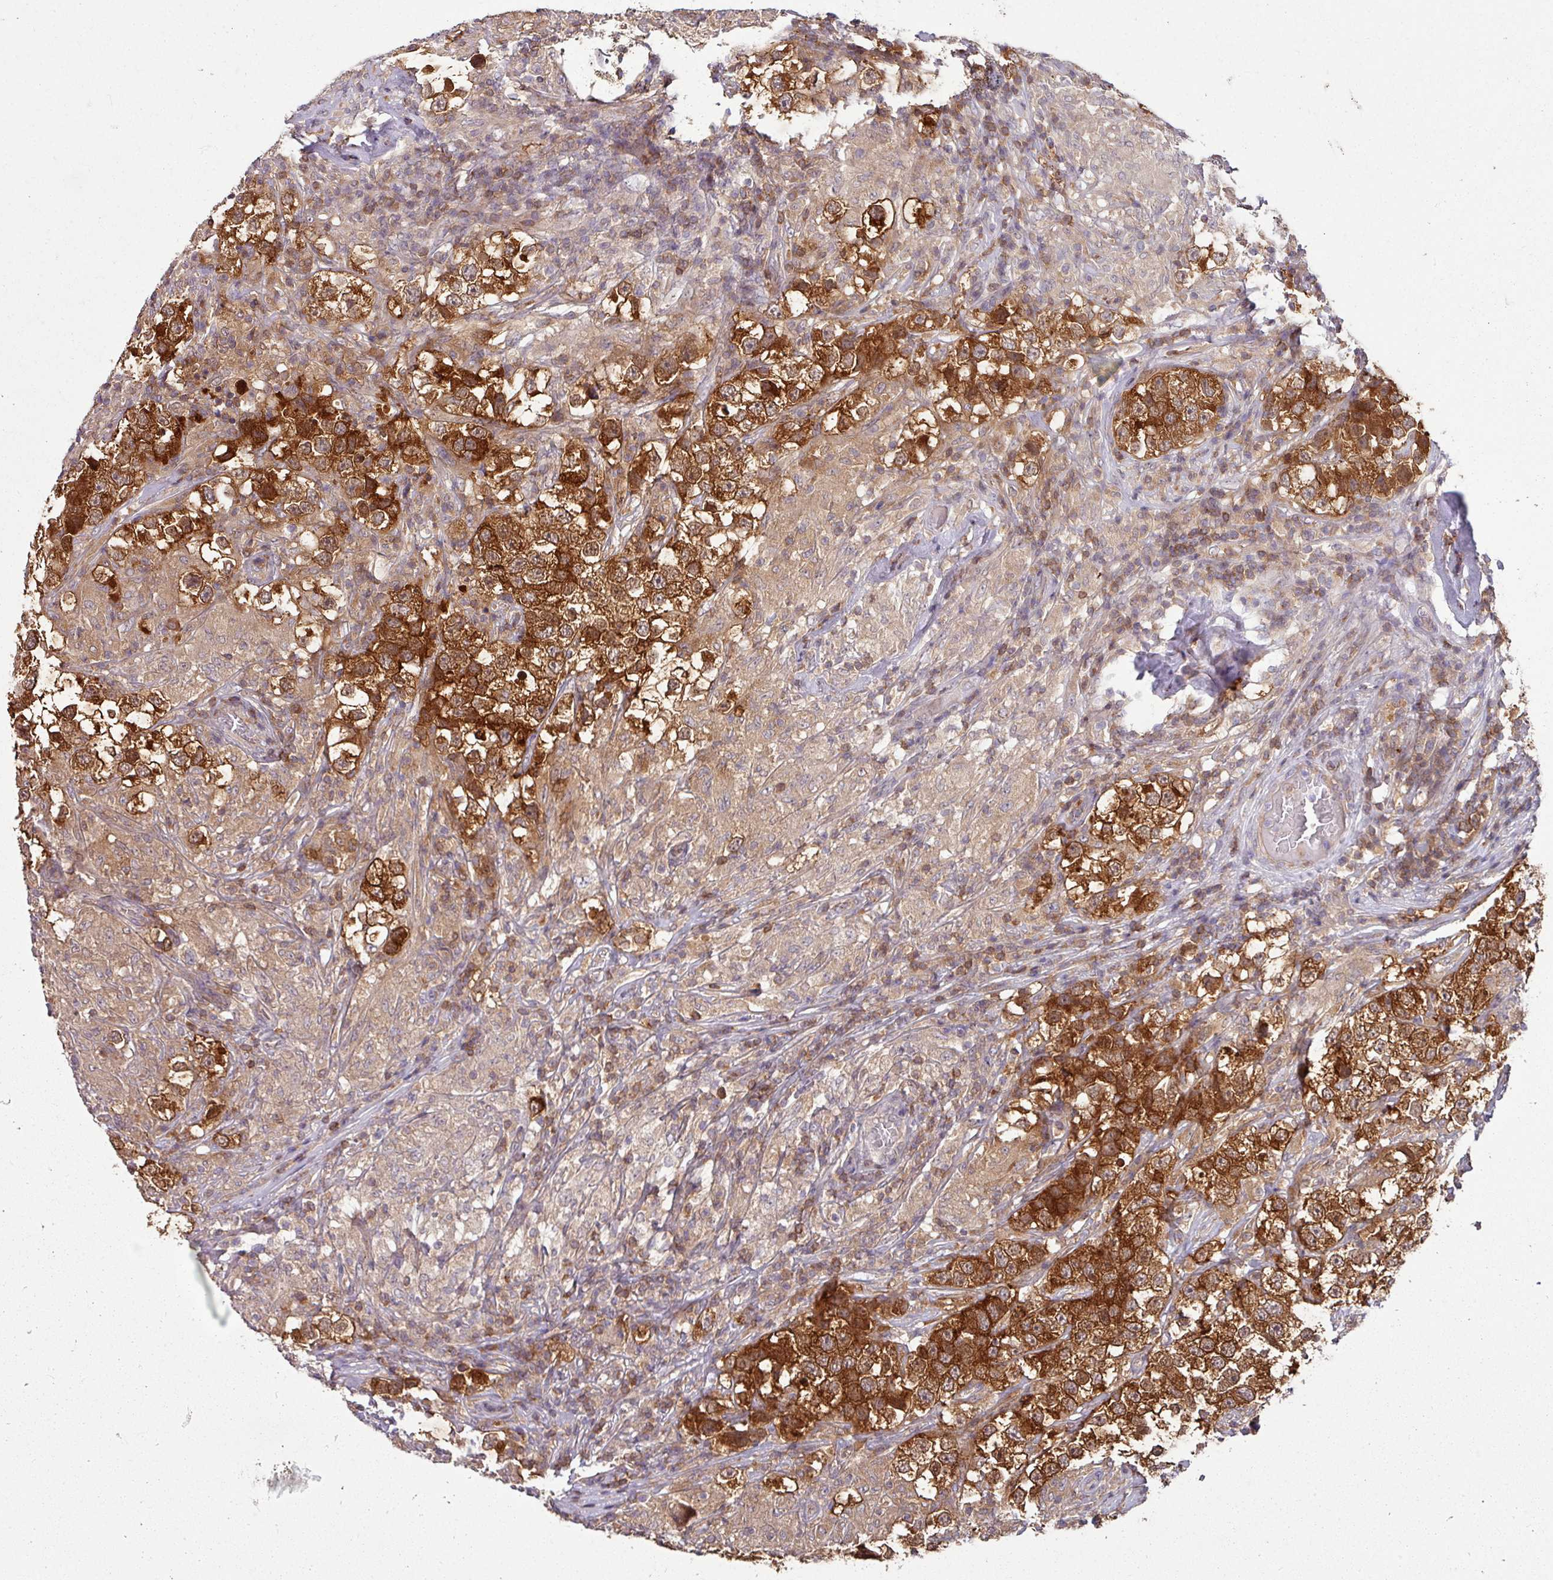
{"staining": {"intensity": "strong", "quantity": "25%-75%", "location": "cytoplasmic/membranous"}, "tissue": "testis cancer", "cell_type": "Tumor cells", "image_type": "cancer", "snomed": [{"axis": "morphology", "description": "Seminoma, NOS"}, {"axis": "topography", "description": "Testis"}], "caption": "Testis cancer stained for a protein (brown) reveals strong cytoplasmic/membranous positive expression in approximately 25%-75% of tumor cells.", "gene": "SLAMF6", "patient": {"sex": "male", "age": 46}}